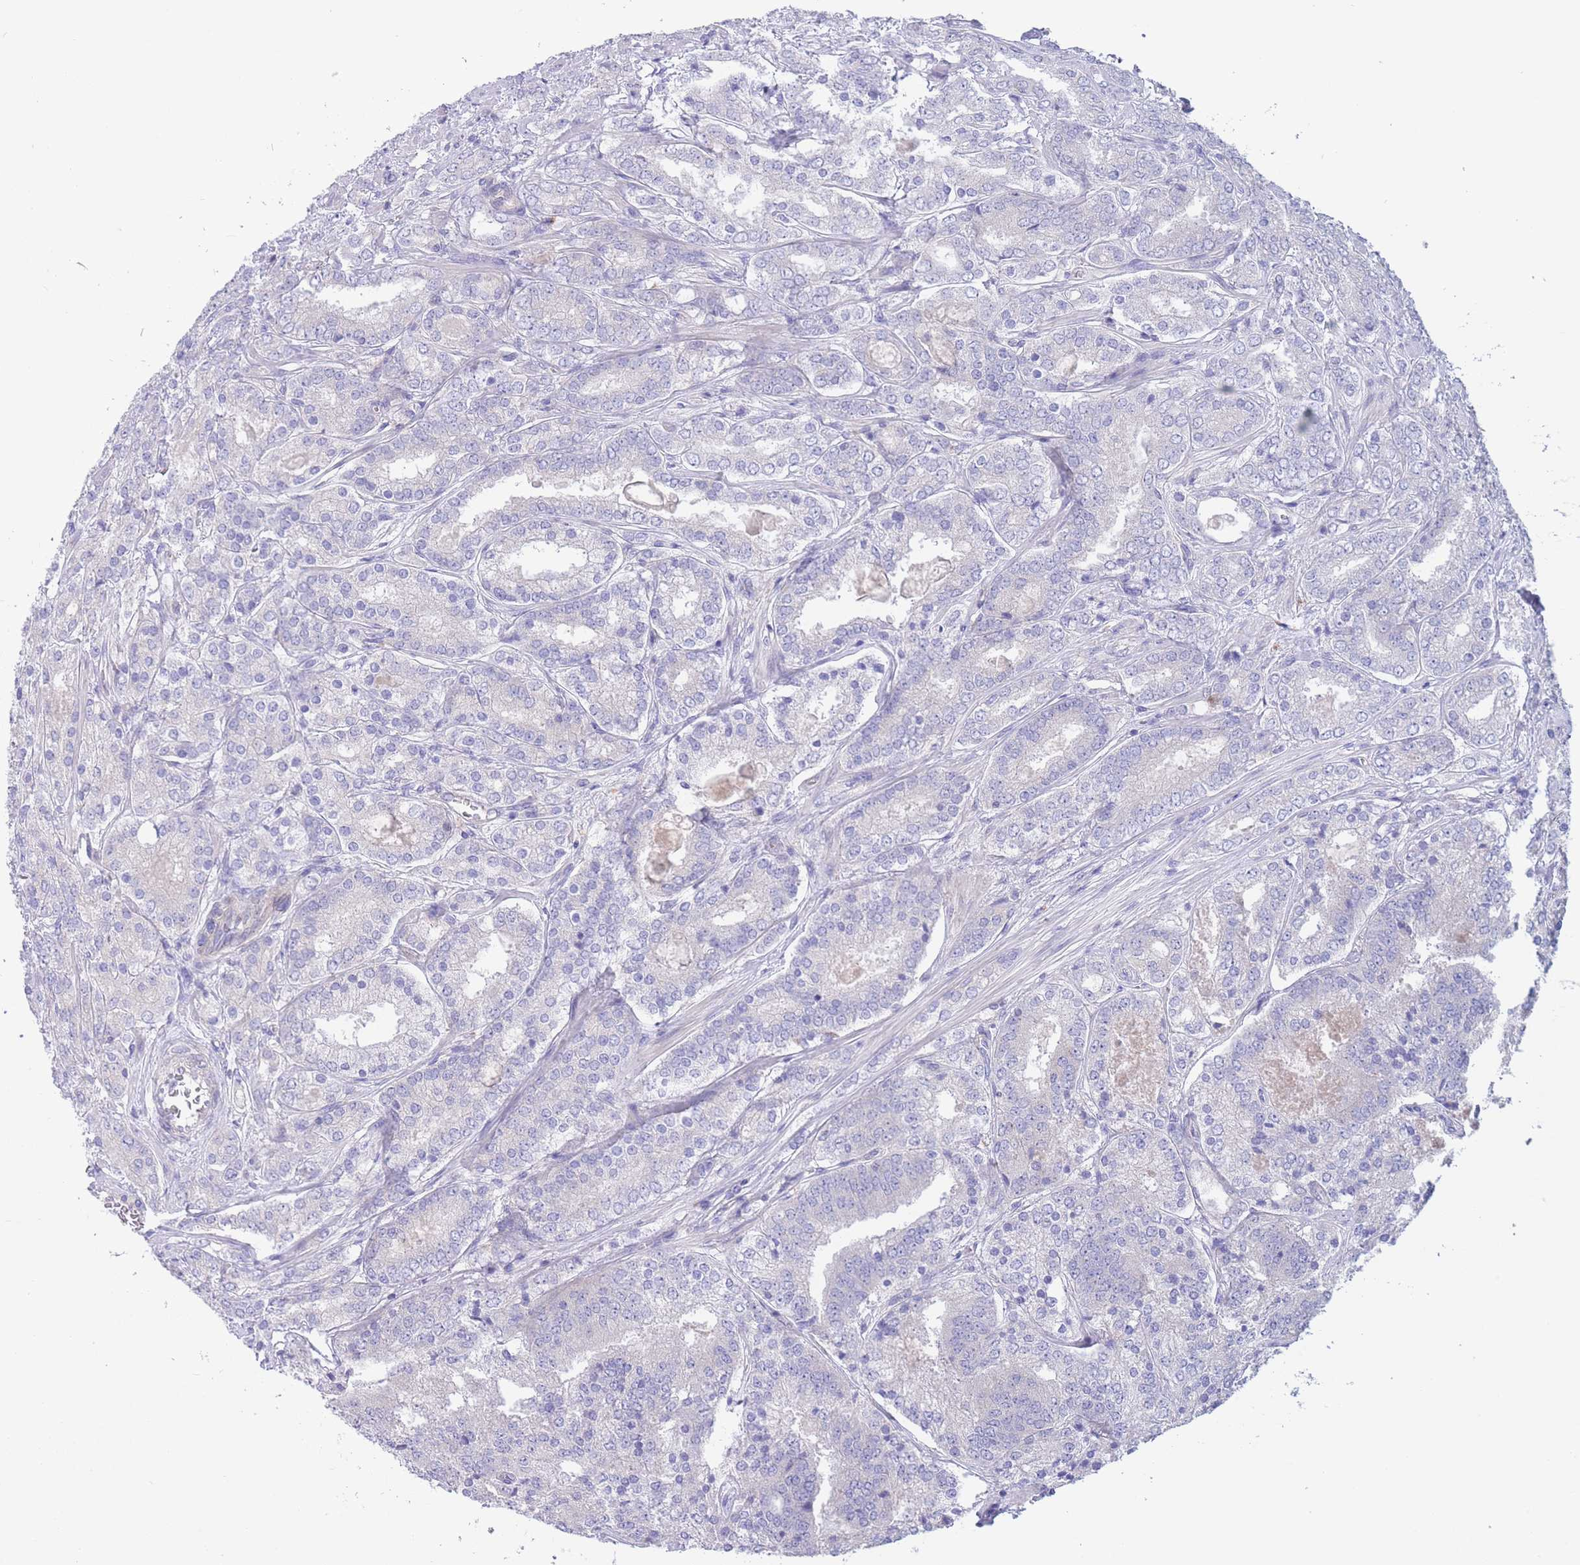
{"staining": {"intensity": "weak", "quantity": "<25%", "location": "cytoplasmic/membranous"}, "tissue": "prostate cancer", "cell_type": "Tumor cells", "image_type": "cancer", "snomed": [{"axis": "morphology", "description": "Adenocarcinoma, High grade"}, {"axis": "topography", "description": "Prostate"}], "caption": "Immunohistochemistry of human prostate cancer demonstrates no positivity in tumor cells.", "gene": "ALS2CL", "patient": {"sex": "male", "age": 63}}